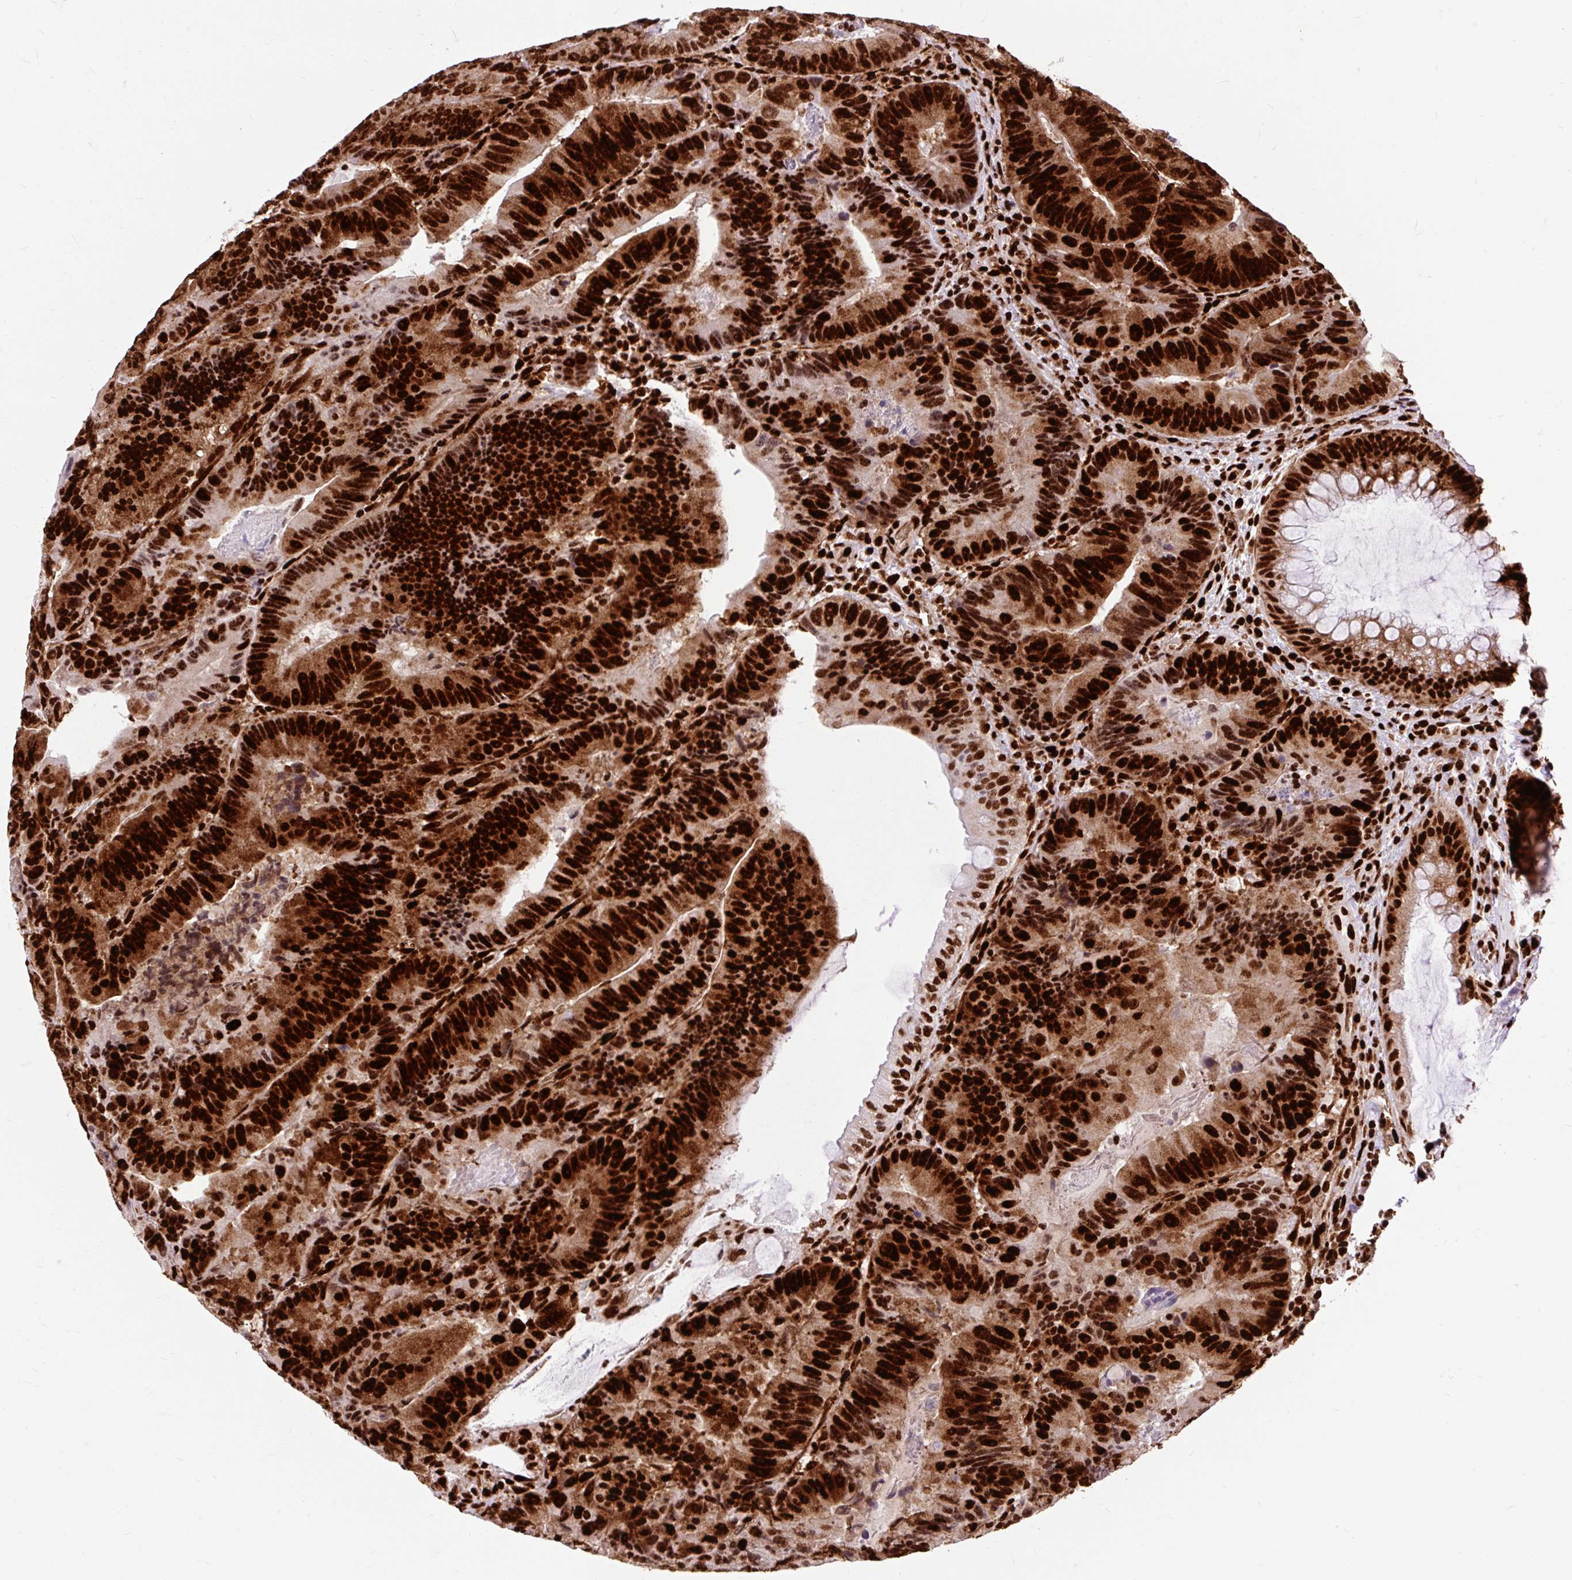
{"staining": {"intensity": "strong", "quantity": ">75%", "location": "cytoplasmic/membranous,nuclear"}, "tissue": "colorectal cancer", "cell_type": "Tumor cells", "image_type": "cancer", "snomed": [{"axis": "morphology", "description": "Adenocarcinoma, NOS"}, {"axis": "topography", "description": "Colon"}], "caption": "Colorectal cancer tissue demonstrates strong cytoplasmic/membranous and nuclear expression in approximately >75% of tumor cells, visualized by immunohistochemistry. The protein is stained brown, and the nuclei are stained in blue (DAB (3,3'-diaminobenzidine) IHC with brightfield microscopy, high magnification).", "gene": "FUS", "patient": {"sex": "female", "age": 86}}